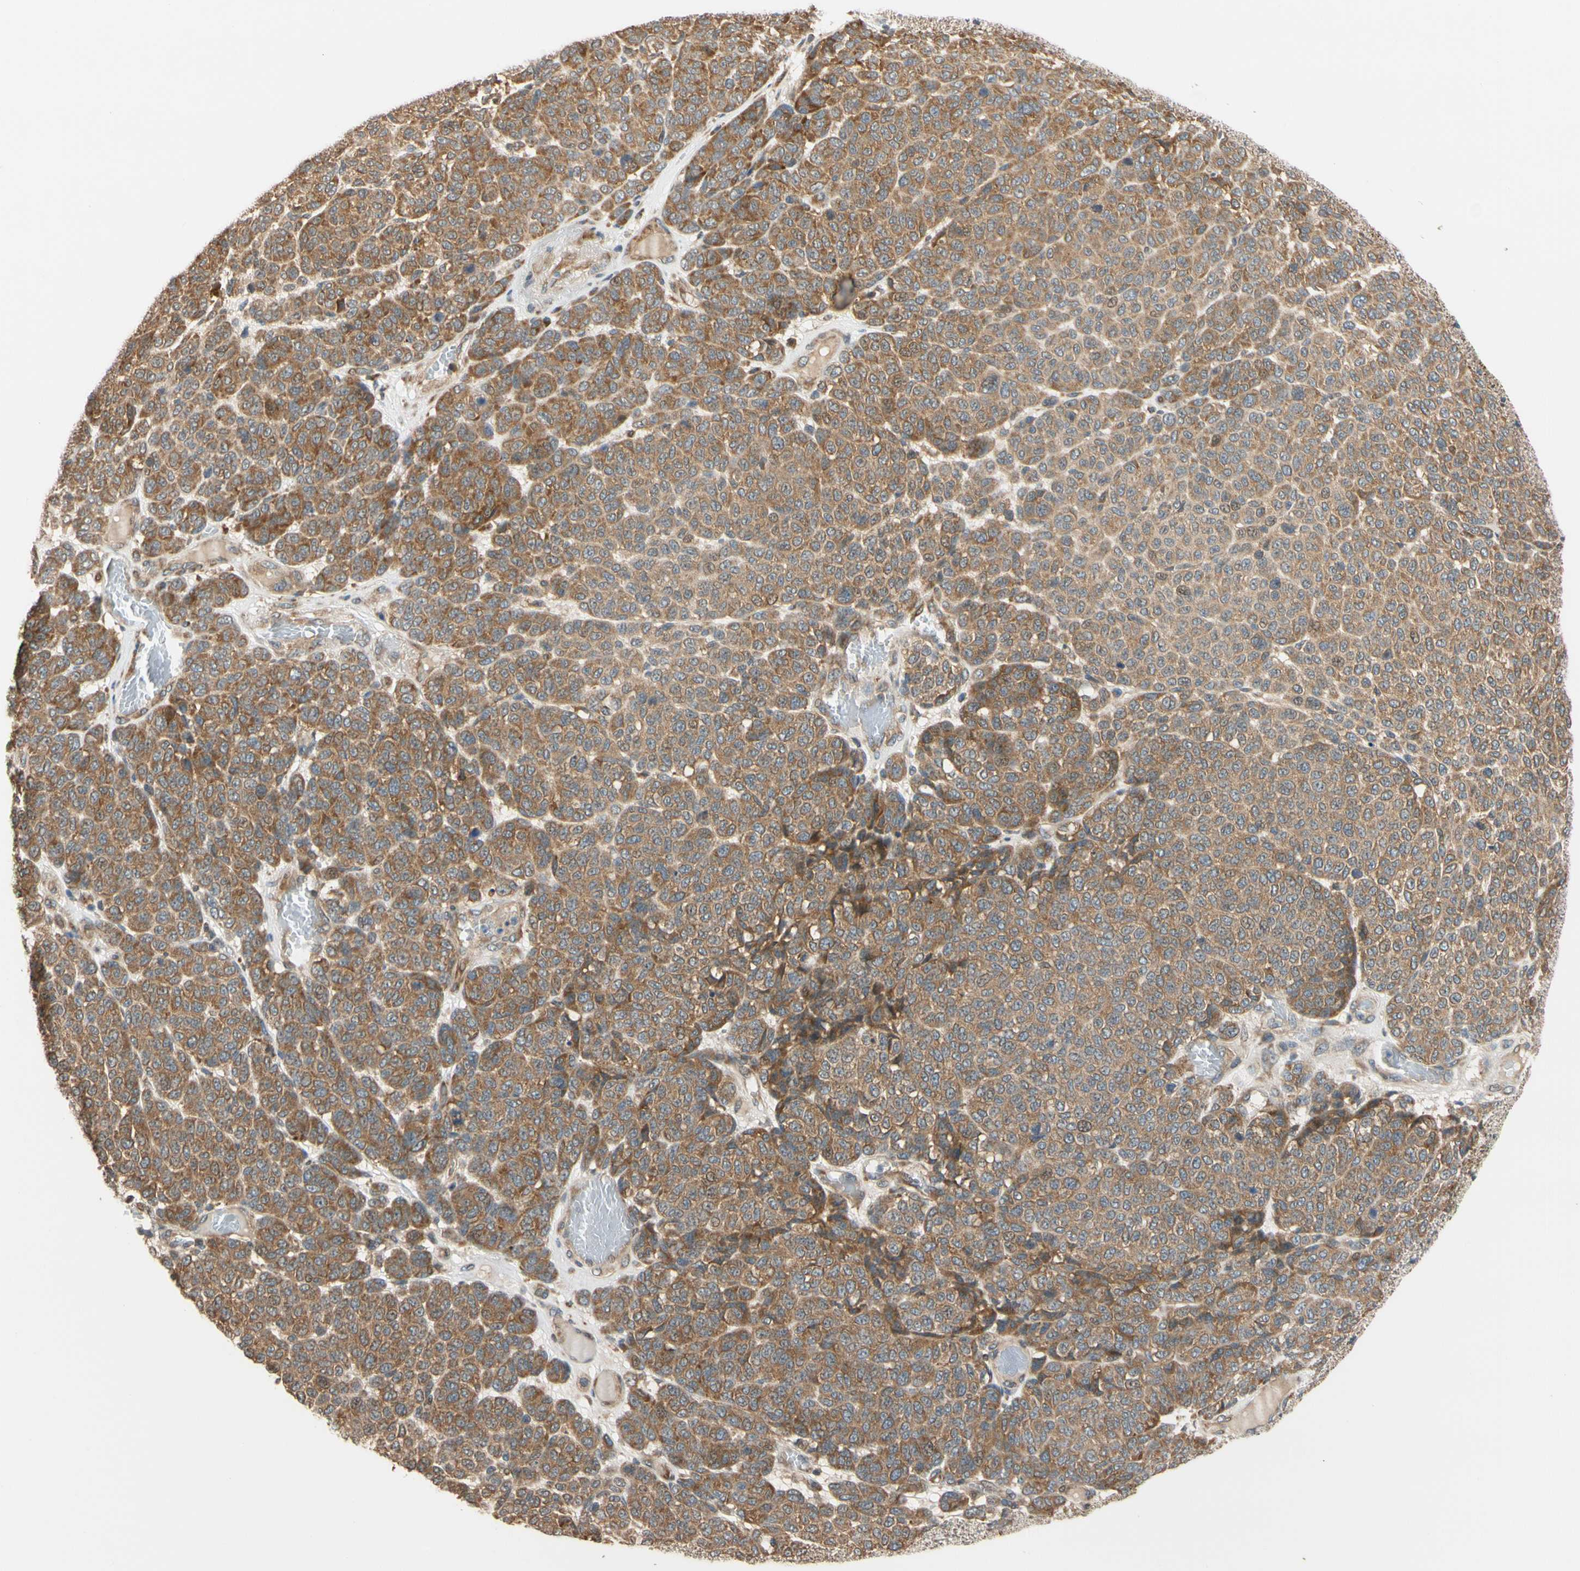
{"staining": {"intensity": "moderate", "quantity": ">75%", "location": "cytoplasmic/membranous"}, "tissue": "melanoma", "cell_type": "Tumor cells", "image_type": "cancer", "snomed": [{"axis": "morphology", "description": "Malignant melanoma, NOS"}, {"axis": "topography", "description": "Skin"}], "caption": "Immunohistochemical staining of human melanoma demonstrates moderate cytoplasmic/membranous protein positivity in about >75% of tumor cells. The protein is shown in brown color, while the nuclei are stained blue.", "gene": "ANKHD1", "patient": {"sex": "male", "age": 59}}